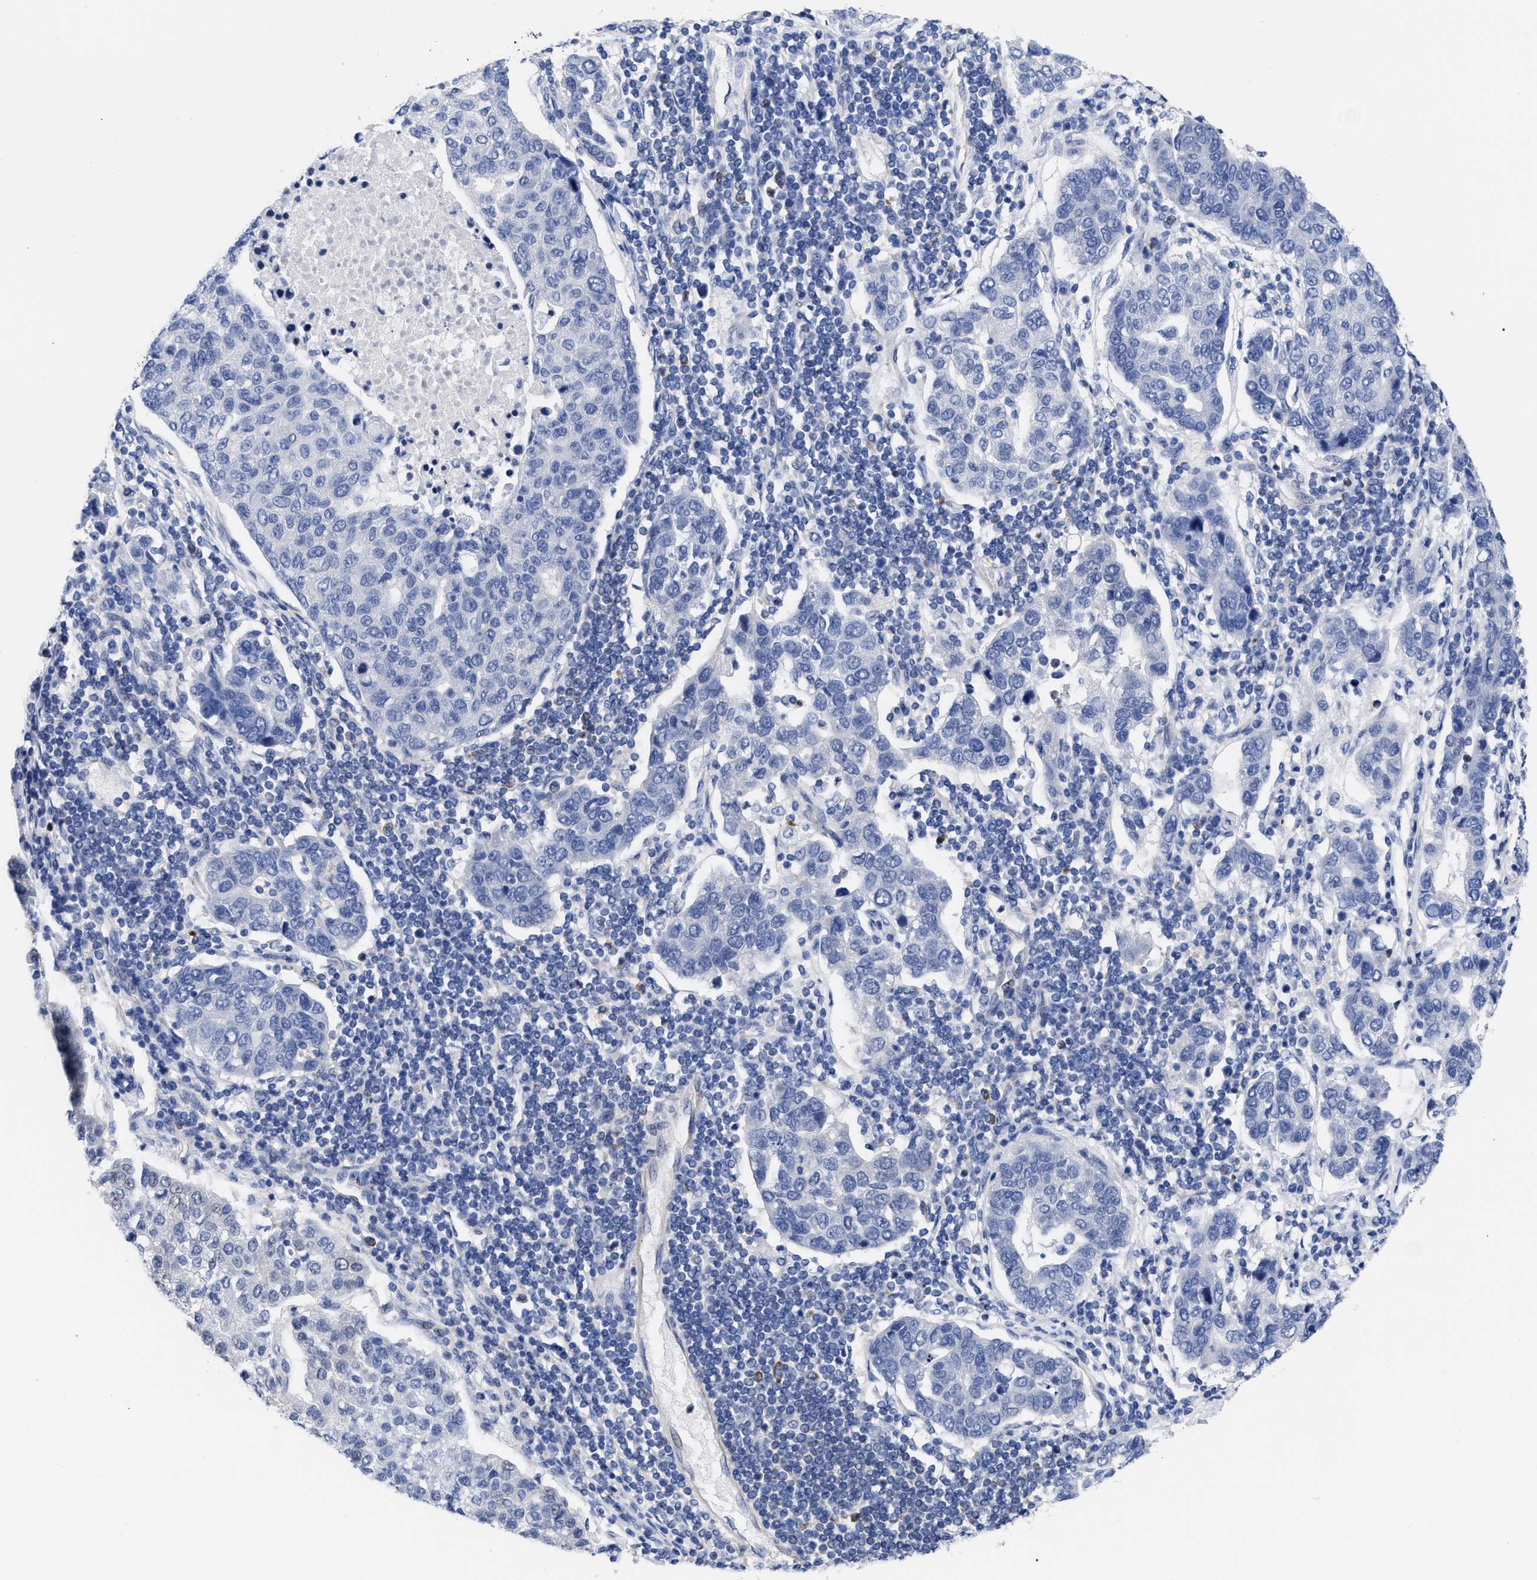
{"staining": {"intensity": "negative", "quantity": "none", "location": "none"}, "tissue": "pancreatic cancer", "cell_type": "Tumor cells", "image_type": "cancer", "snomed": [{"axis": "morphology", "description": "Adenocarcinoma, NOS"}, {"axis": "topography", "description": "Pancreas"}], "caption": "Human pancreatic cancer (adenocarcinoma) stained for a protein using IHC demonstrates no staining in tumor cells.", "gene": "IRAG2", "patient": {"sex": "female", "age": 61}}